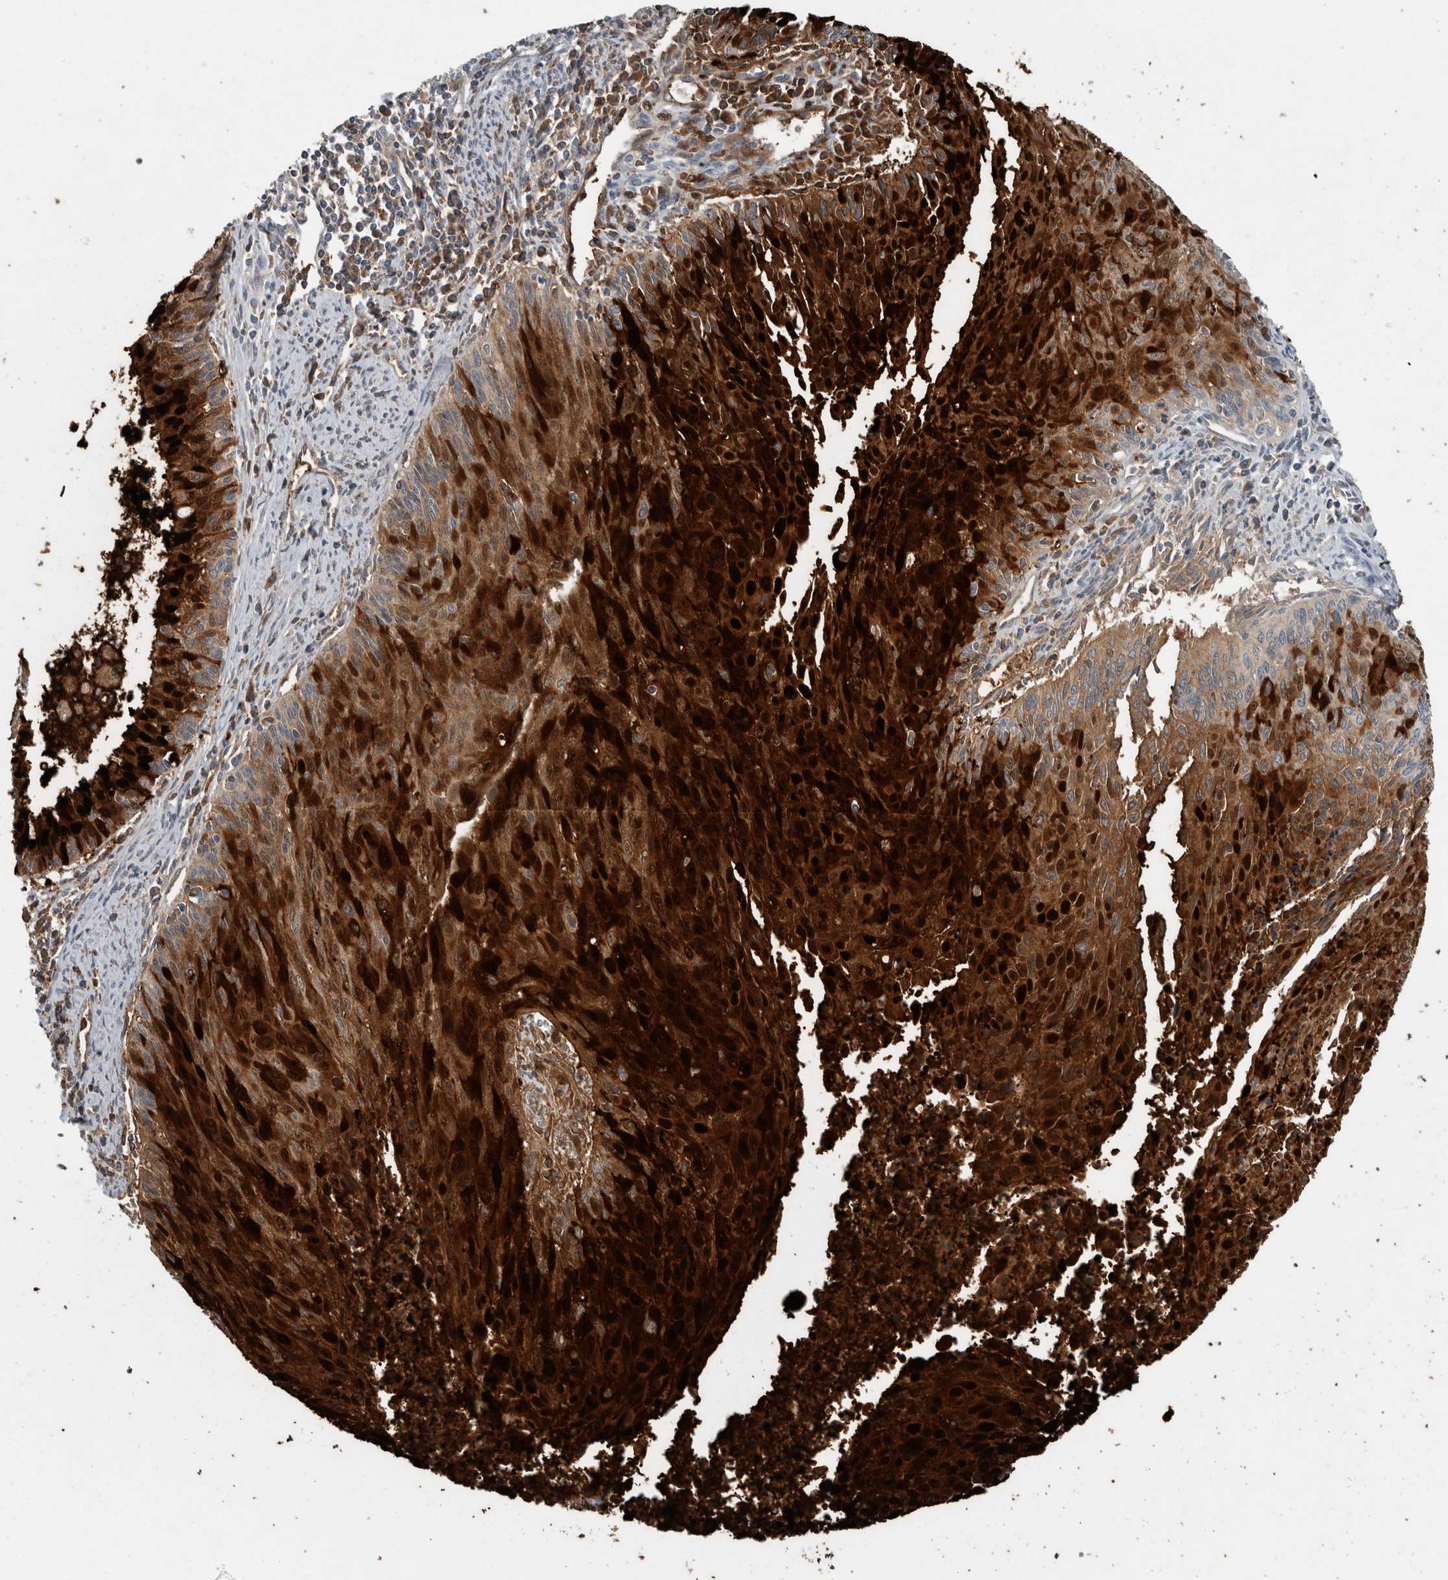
{"staining": {"intensity": "strong", "quantity": ">75%", "location": "cytoplasmic/membranous,nuclear"}, "tissue": "cervical cancer", "cell_type": "Tumor cells", "image_type": "cancer", "snomed": [{"axis": "morphology", "description": "Squamous cell carcinoma, NOS"}, {"axis": "topography", "description": "Cervix"}], "caption": "There is high levels of strong cytoplasmic/membranous and nuclear expression in tumor cells of cervical cancer (squamous cell carcinoma), as demonstrated by immunohistochemical staining (brown color).", "gene": "KNTC1", "patient": {"sex": "female", "age": 55}}